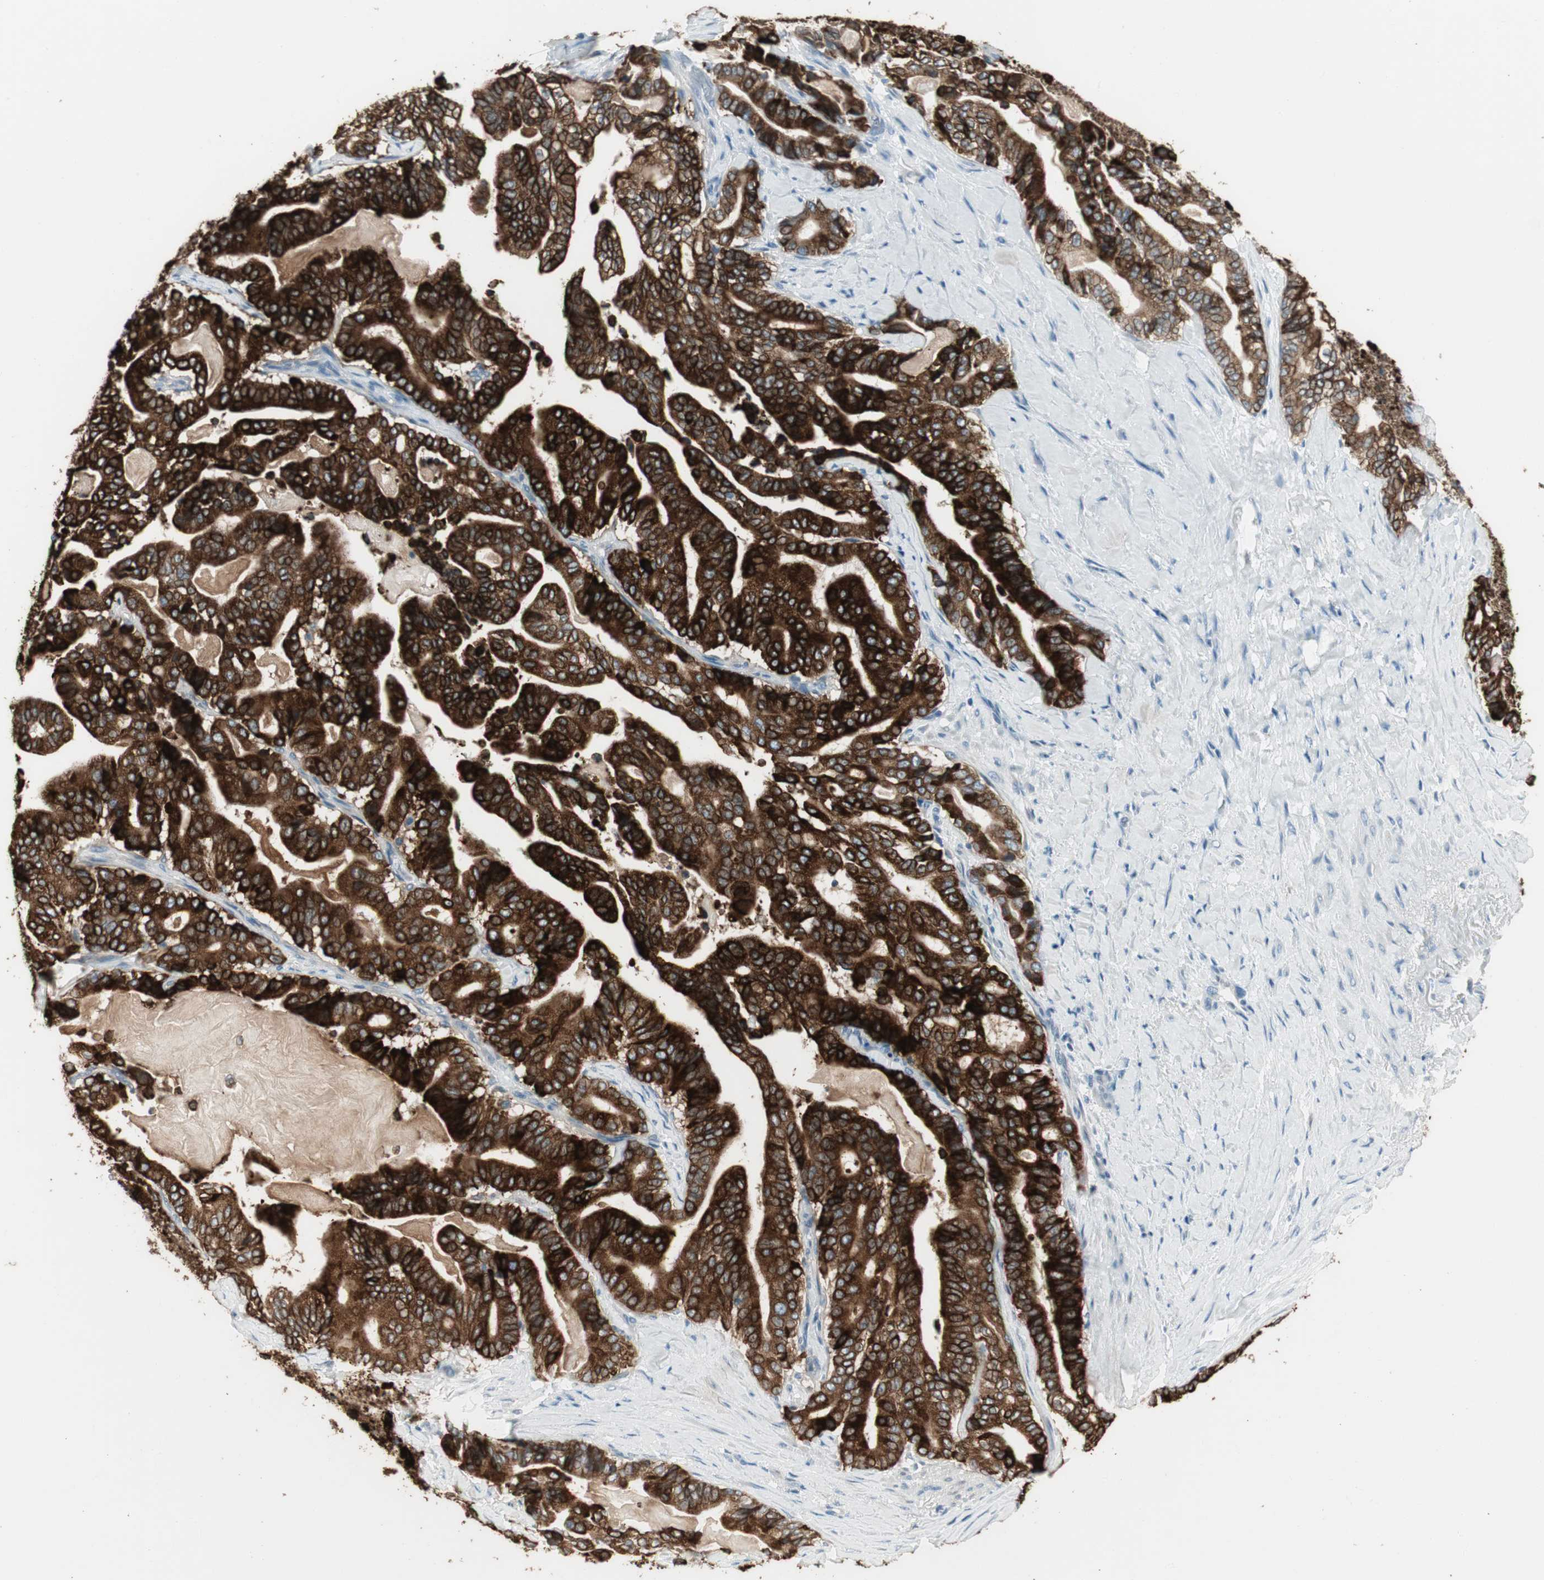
{"staining": {"intensity": "strong", "quantity": ">75%", "location": "cytoplasmic/membranous"}, "tissue": "pancreatic cancer", "cell_type": "Tumor cells", "image_type": "cancer", "snomed": [{"axis": "morphology", "description": "Adenocarcinoma, NOS"}, {"axis": "topography", "description": "Pancreas"}], "caption": "Adenocarcinoma (pancreatic) stained with a brown dye shows strong cytoplasmic/membranous positive positivity in about >75% of tumor cells.", "gene": "AGR2", "patient": {"sex": "male", "age": 63}}